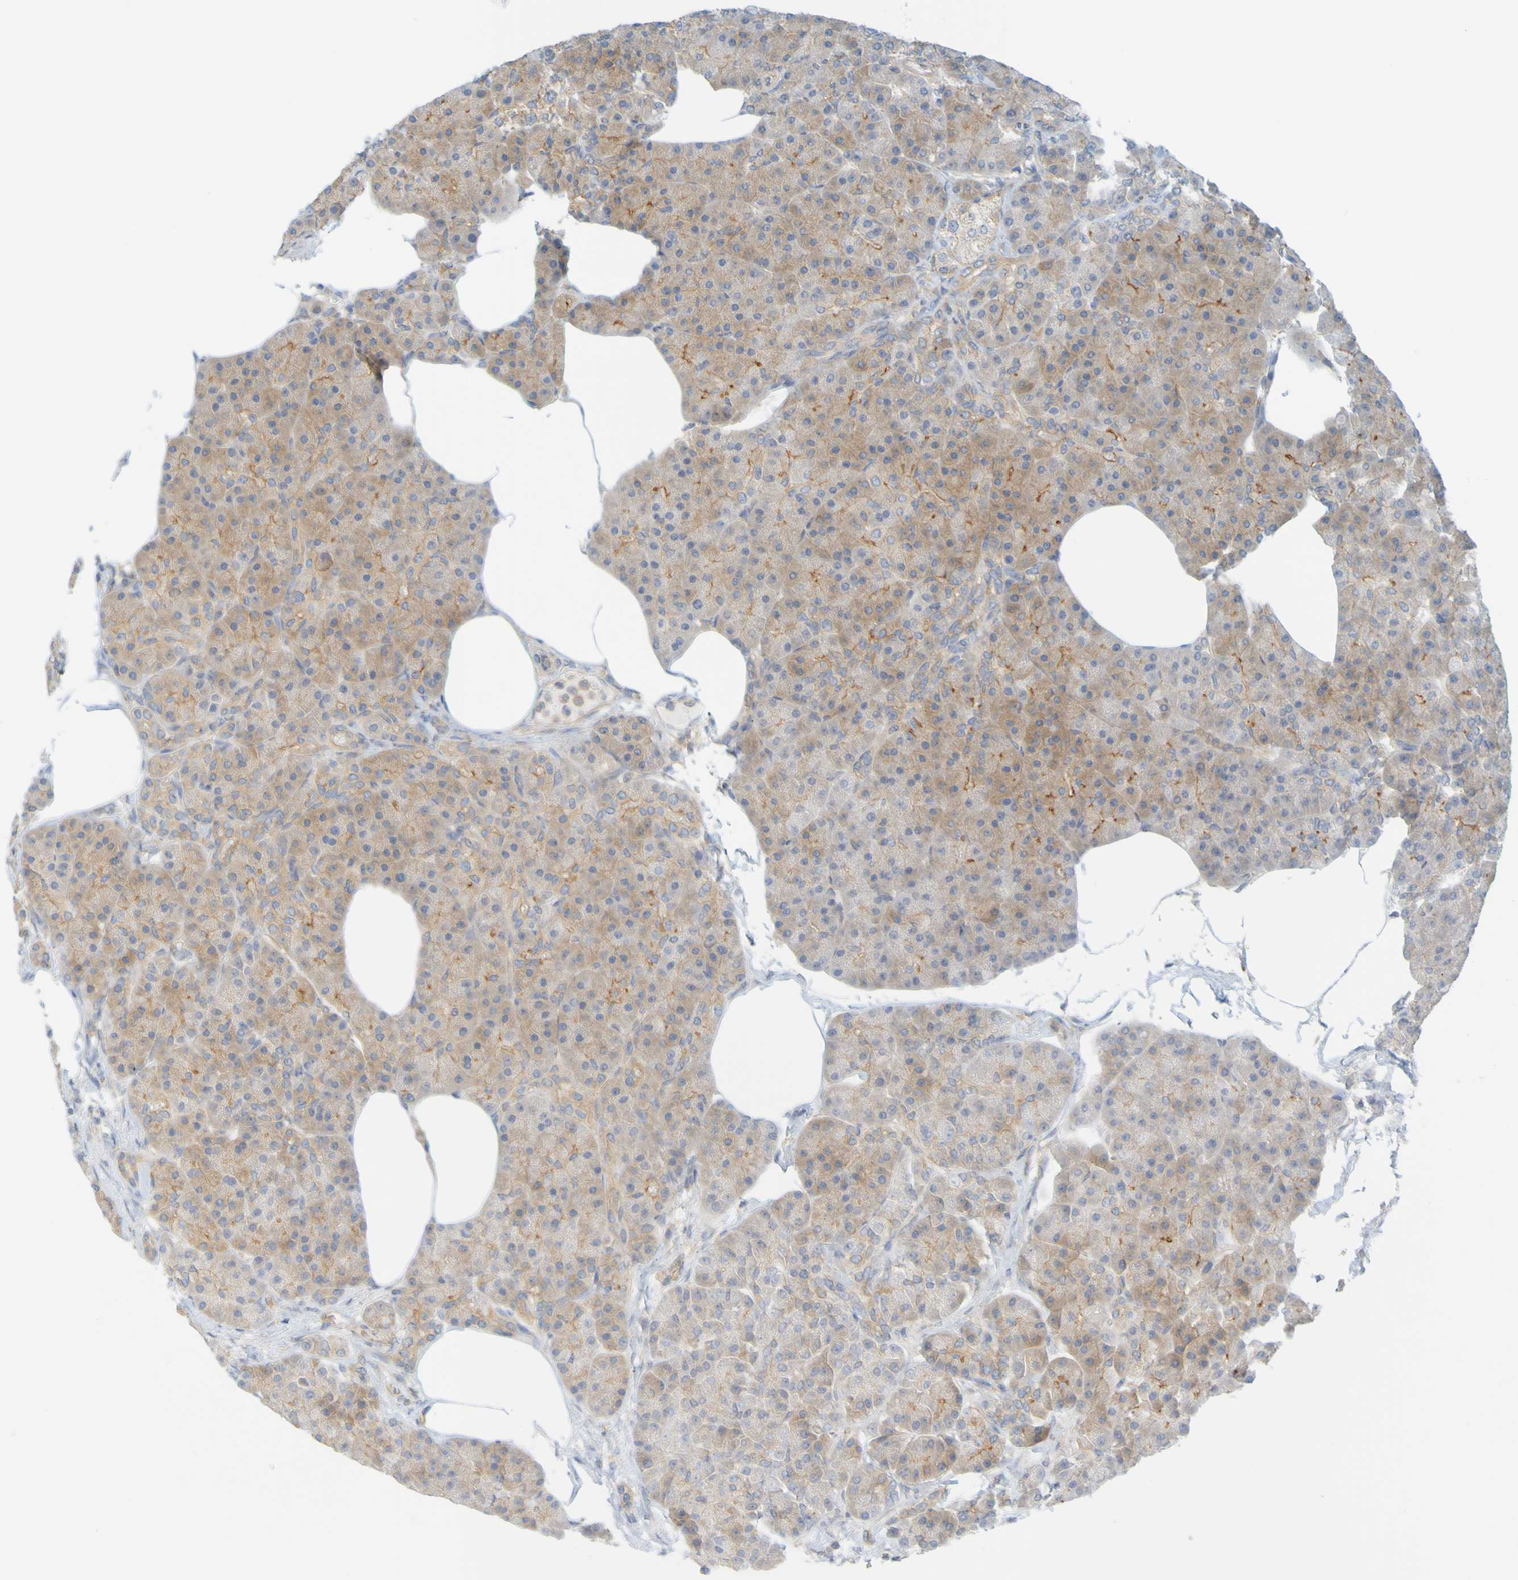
{"staining": {"intensity": "moderate", "quantity": ">75%", "location": "cytoplasmic/membranous"}, "tissue": "pancreas", "cell_type": "Exocrine glandular cells", "image_type": "normal", "snomed": [{"axis": "morphology", "description": "Normal tissue, NOS"}, {"axis": "topography", "description": "Pancreas"}], "caption": "IHC (DAB (3,3'-diaminobenzidine)) staining of normal human pancreas demonstrates moderate cytoplasmic/membranous protein staining in about >75% of exocrine glandular cells. The staining is performed using DAB brown chromogen to label protein expression. The nuclei are counter-stained blue using hematoxylin.", "gene": "APPL1", "patient": {"sex": "female", "age": 70}}